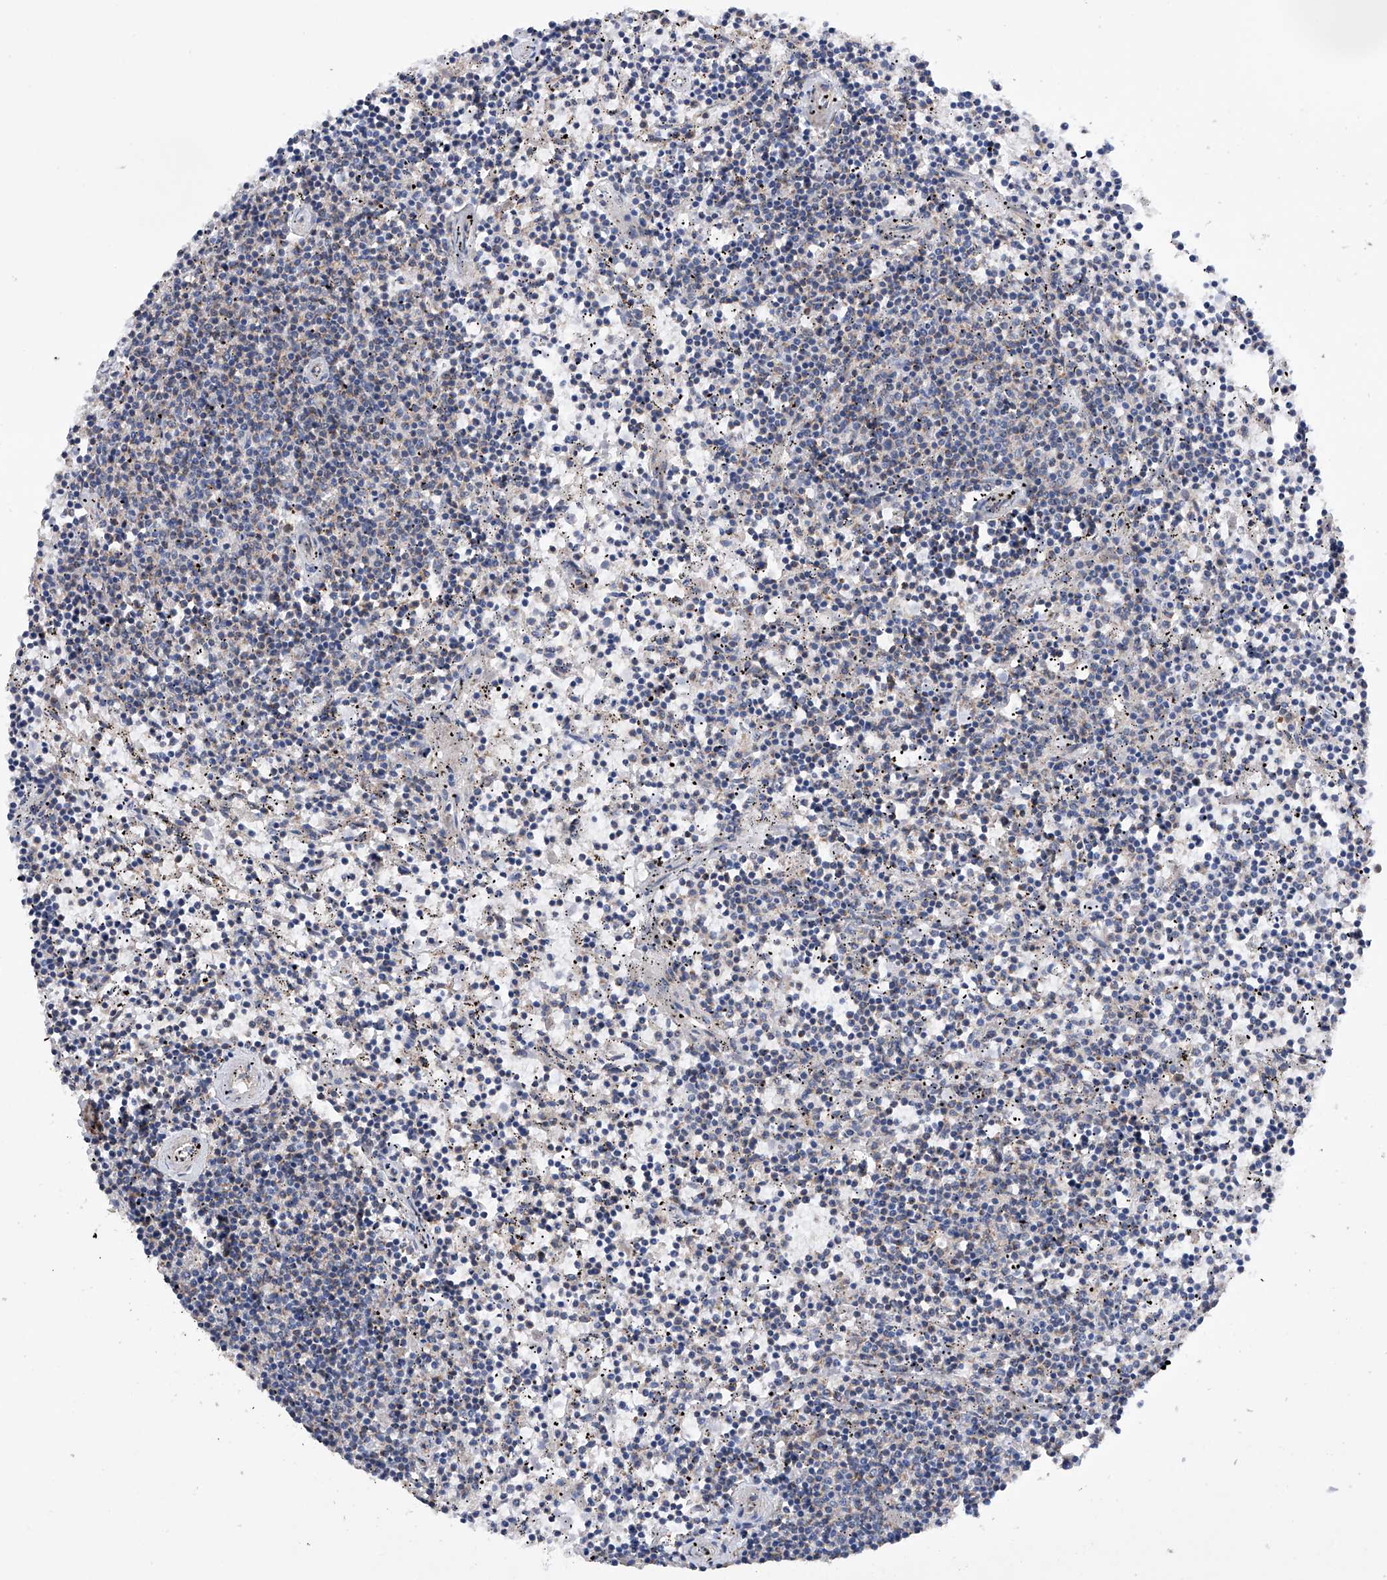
{"staining": {"intensity": "negative", "quantity": "none", "location": "none"}, "tissue": "lymphoma", "cell_type": "Tumor cells", "image_type": "cancer", "snomed": [{"axis": "morphology", "description": "Malignant lymphoma, non-Hodgkin's type, Low grade"}, {"axis": "topography", "description": "Spleen"}], "caption": "High power microscopy image of an immunohistochemistry image of lymphoma, revealing no significant staining in tumor cells. Brightfield microscopy of immunohistochemistry stained with DAB (brown) and hematoxylin (blue), captured at high magnification.", "gene": "EFCAB2", "patient": {"sex": "female", "age": 50}}